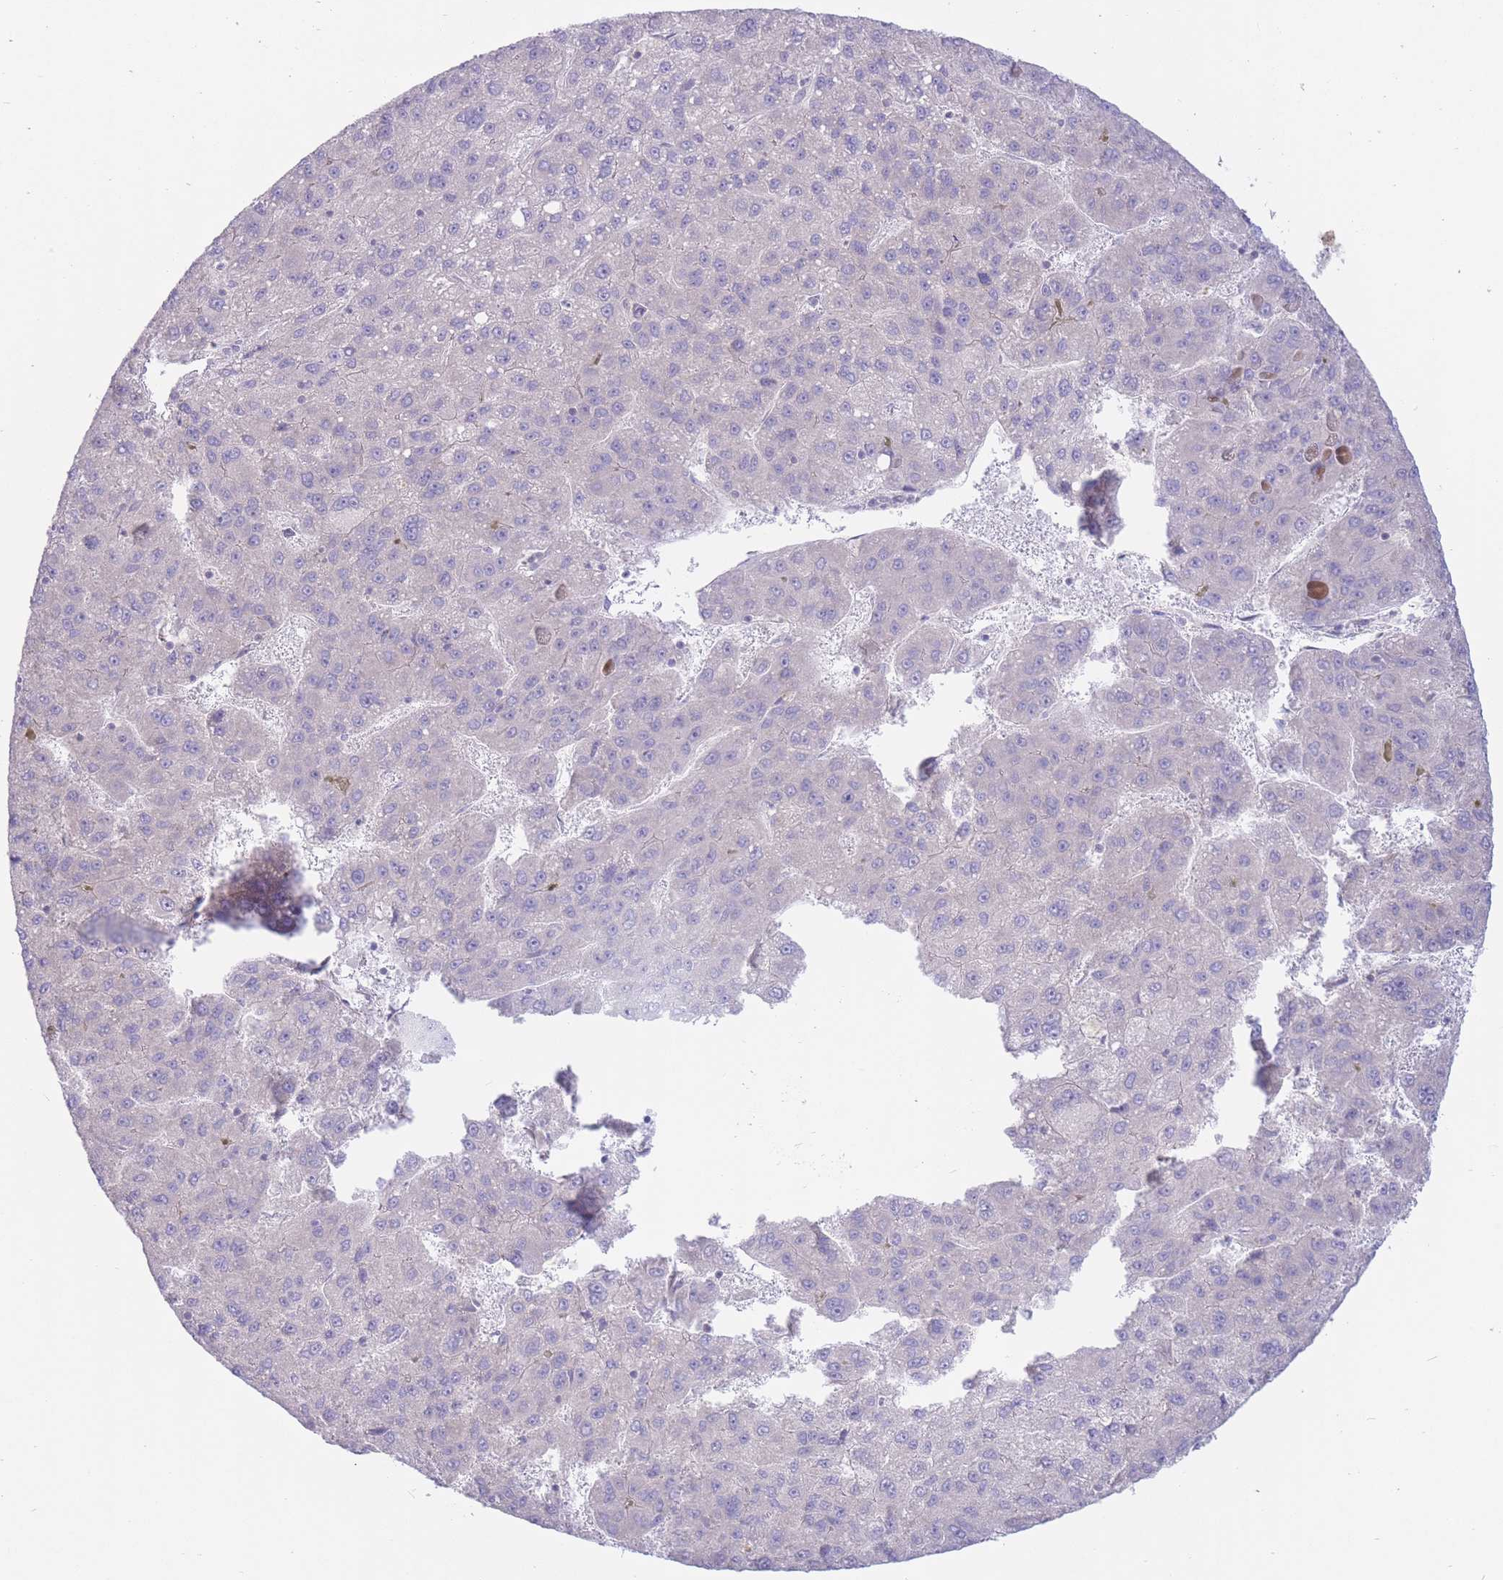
{"staining": {"intensity": "negative", "quantity": "none", "location": "none"}, "tissue": "liver cancer", "cell_type": "Tumor cells", "image_type": "cancer", "snomed": [{"axis": "morphology", "description": "Carcinoma, Hepatocellular, NOS"}, {"axis": "topography", "description": "Liver"}], "caption": "High power microscopy image of an immunohistochemistry image of liver cancer (hepatocellular carcinoma), revealing no significant expression in tumor cells. Nuclei are stained in blue.", "gene": "ALS2CL", "patient": {"sex": "female", "age": 82}}